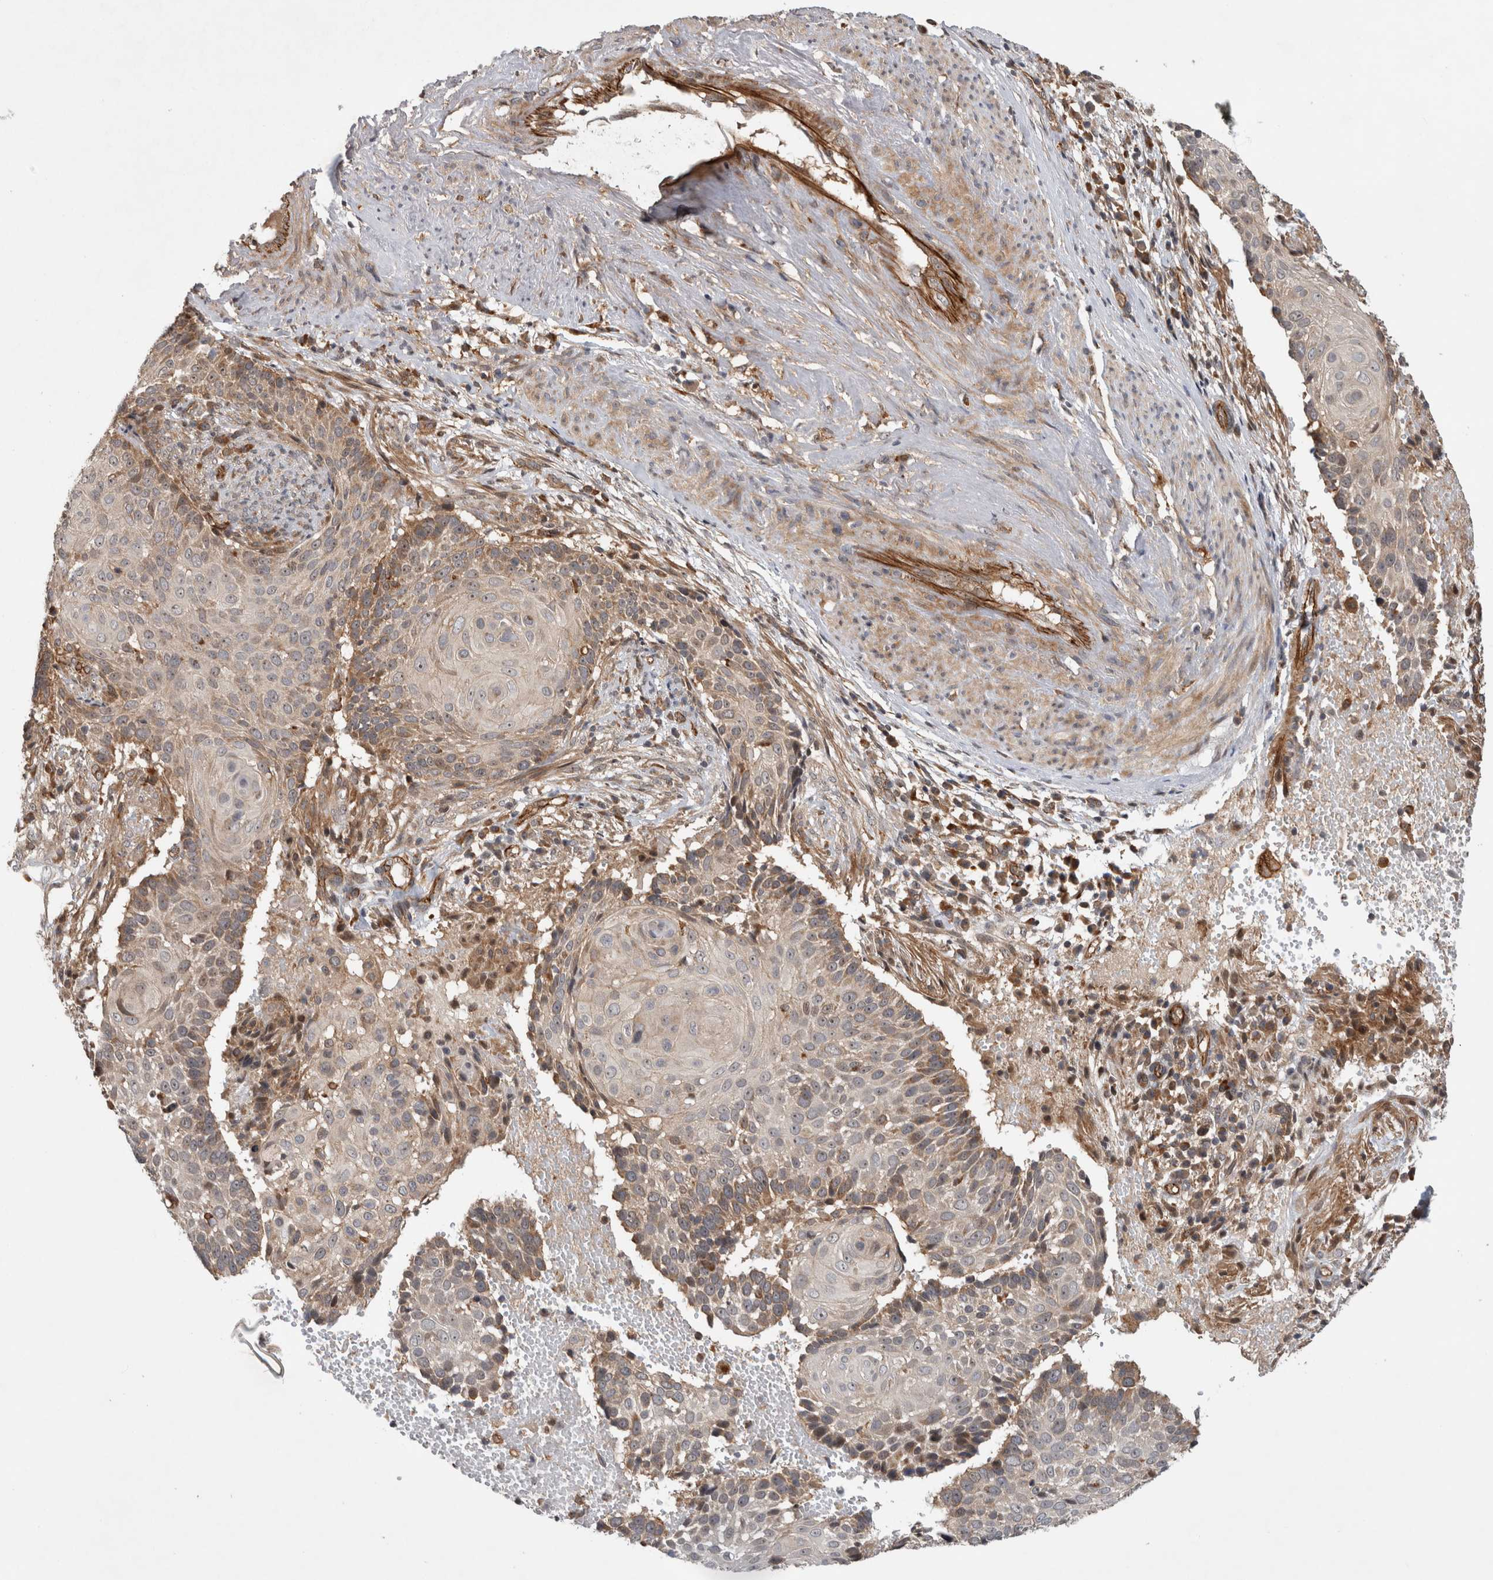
{"staining": {"intensity": "weak", "quantity": ">75%", "location": "cytoplasmic/membranous"}, "tissue": "cervical cancer", "cell_type": "Tumor cells", "image_type": "cancer", "snomed": [{"axis": "morphology", "description": "Squamous cell carcinoma, NOS"}, {"axis": "topography", "description": "Cervix"}], "caption": "Human cervical squamous cell carcinoma stained with a brown dye shows weak cytoplasmic/membranous positive staining in about >75% of tumor cells.", "gene": "ADGRL3", "patient": {"sex": "female", "age": 74}}